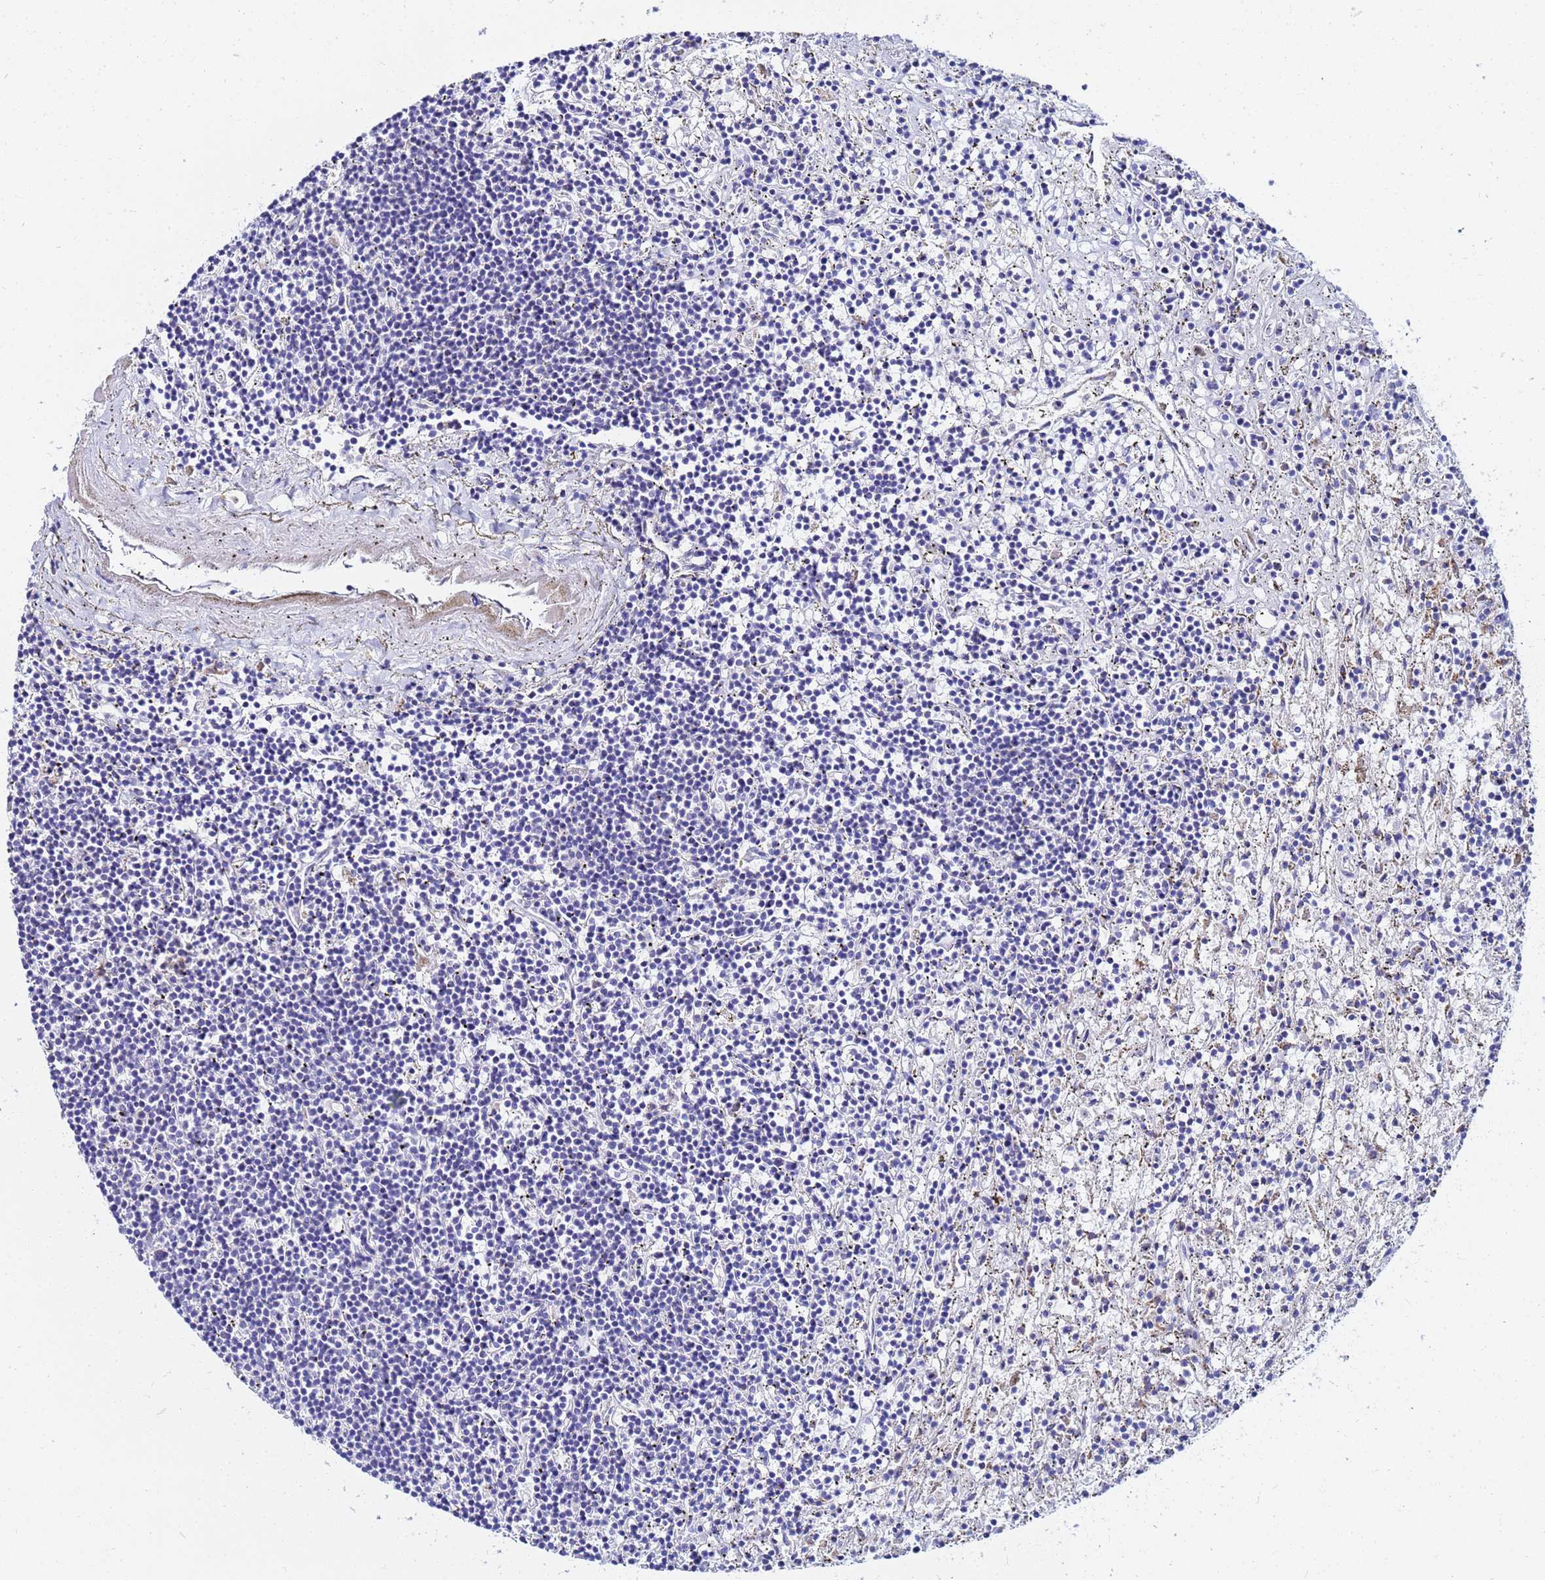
{"staining": {"intensity": "negative", "quantity": "none", "location": "none"}, "tissue": "lymphoma", "cell_type": "Tumor cells", "image_type": "cancer", "snomed": [{"axis": "morphology", "description": "Malignant lymphoma, non-Hodgkin's type, Low grade"}, {"axis": "topography", "description": "Spleen"}], "caption": "Tumor cells are negative for protein expression in human lymphoma. (Brightfield microscopy of DAB IHC at high magnification).", "gene": "FAHD2A", "patient": {"sex": "male", "age": 76}}